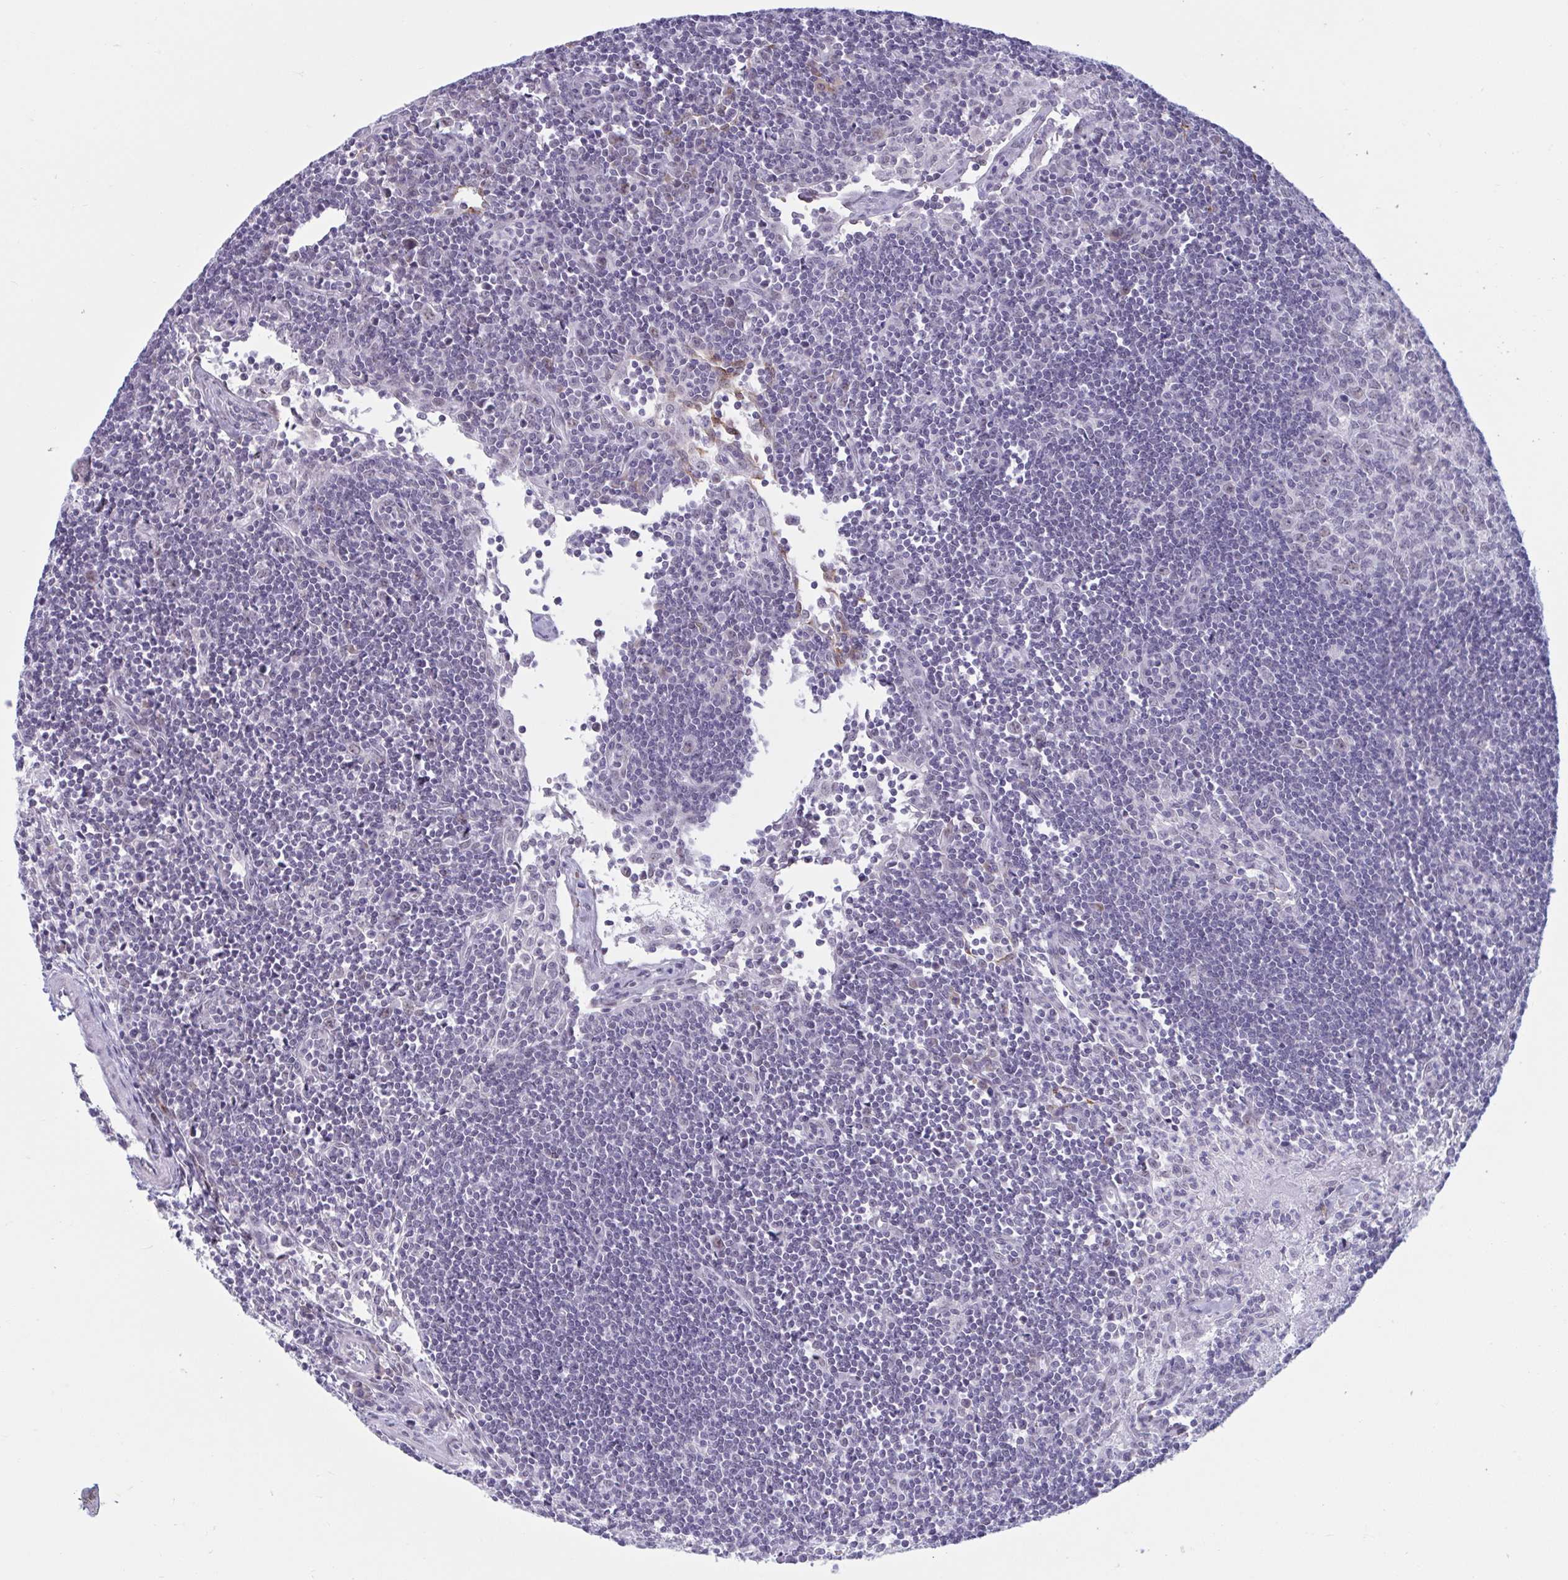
{"staining": {"intensity": "negative", "quantity": "none", "location": "none"}, "tissue": "lymph node", "cell_type": "Germinal center cells", "image_type": "normal", "snomed": [{"axis": "morphology", "description": "Normal tissue, NOS"}, {"axis": "topography", "description": "Lymph node"}], "caption": "There is no significant staining in germinal center cells of lymph node. (Stains: DAB (3,3'-diaminobenzidine) immunohistochemistry (IHC) with hematoxylin counter stain, Microscopy: brightfield microscopy at high magnification).", "gene": "MSMB", "patient": {"sex": "female", "age": 29}}